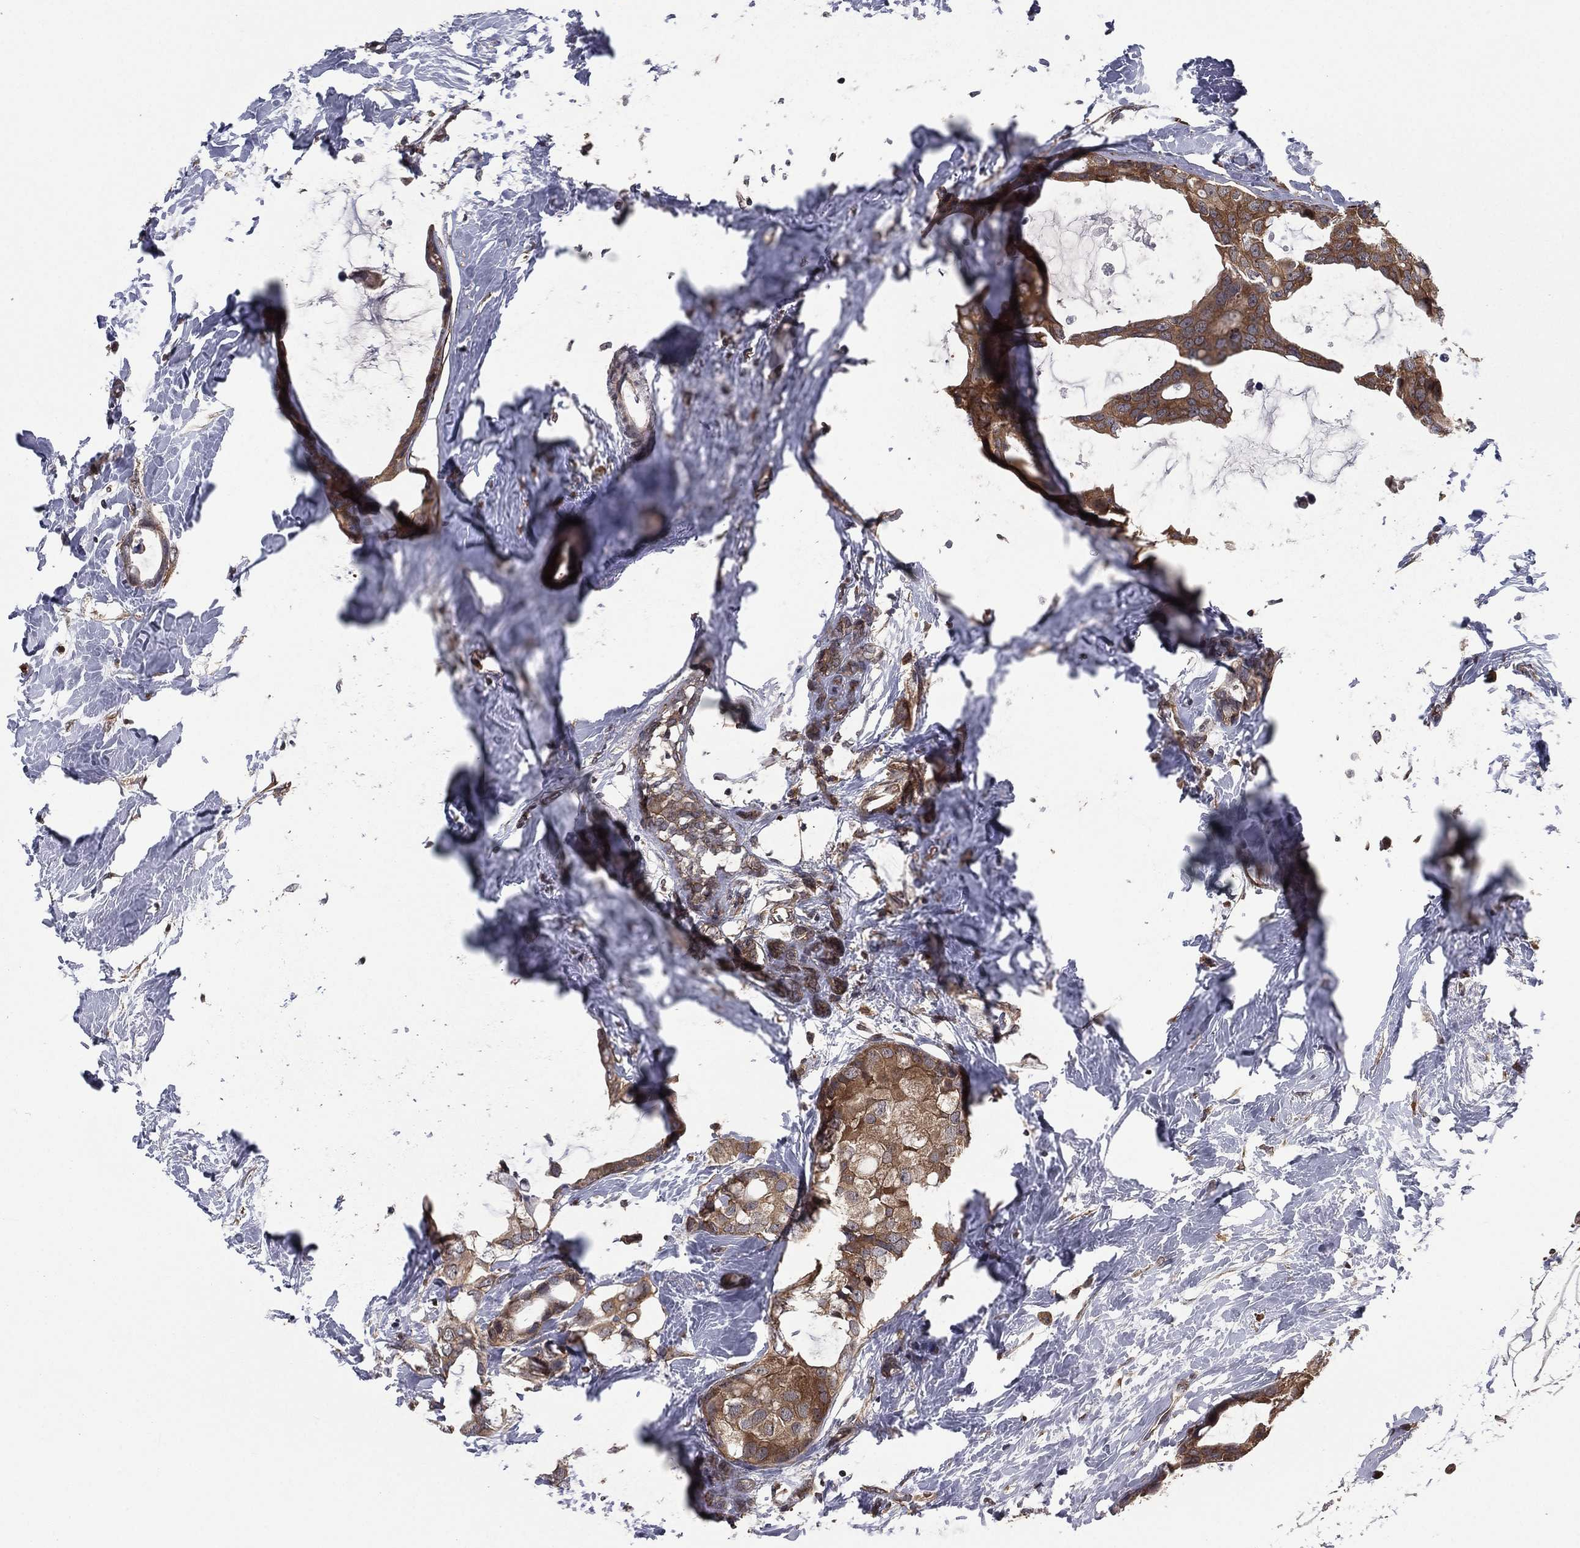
{"staining": {"intensity": "moderate", "quantity": ">75%", "location": "cytoplasmic/membranous"}, "tissue": "breast cancer", "cell_type": "Tumor cells", "image_type": "cancer", "snomed": [{"axis": "morphology", "description": "Duct carcinoma"}, {"axis": "topography", "description": "Breast"}], "caption": "The micrograph displays a brown stain indicating the presence of a protein in the cytoplasmic/membranous of tumor cells in breast cancer. (Stains: DAB (3,3'-diaminobenzidine) in brown, nuclei in blue, Microscopy: brightfield microscopy at high magnification).", "gene": "CERT1", "patient": {"sex": "female", "age": 45}}